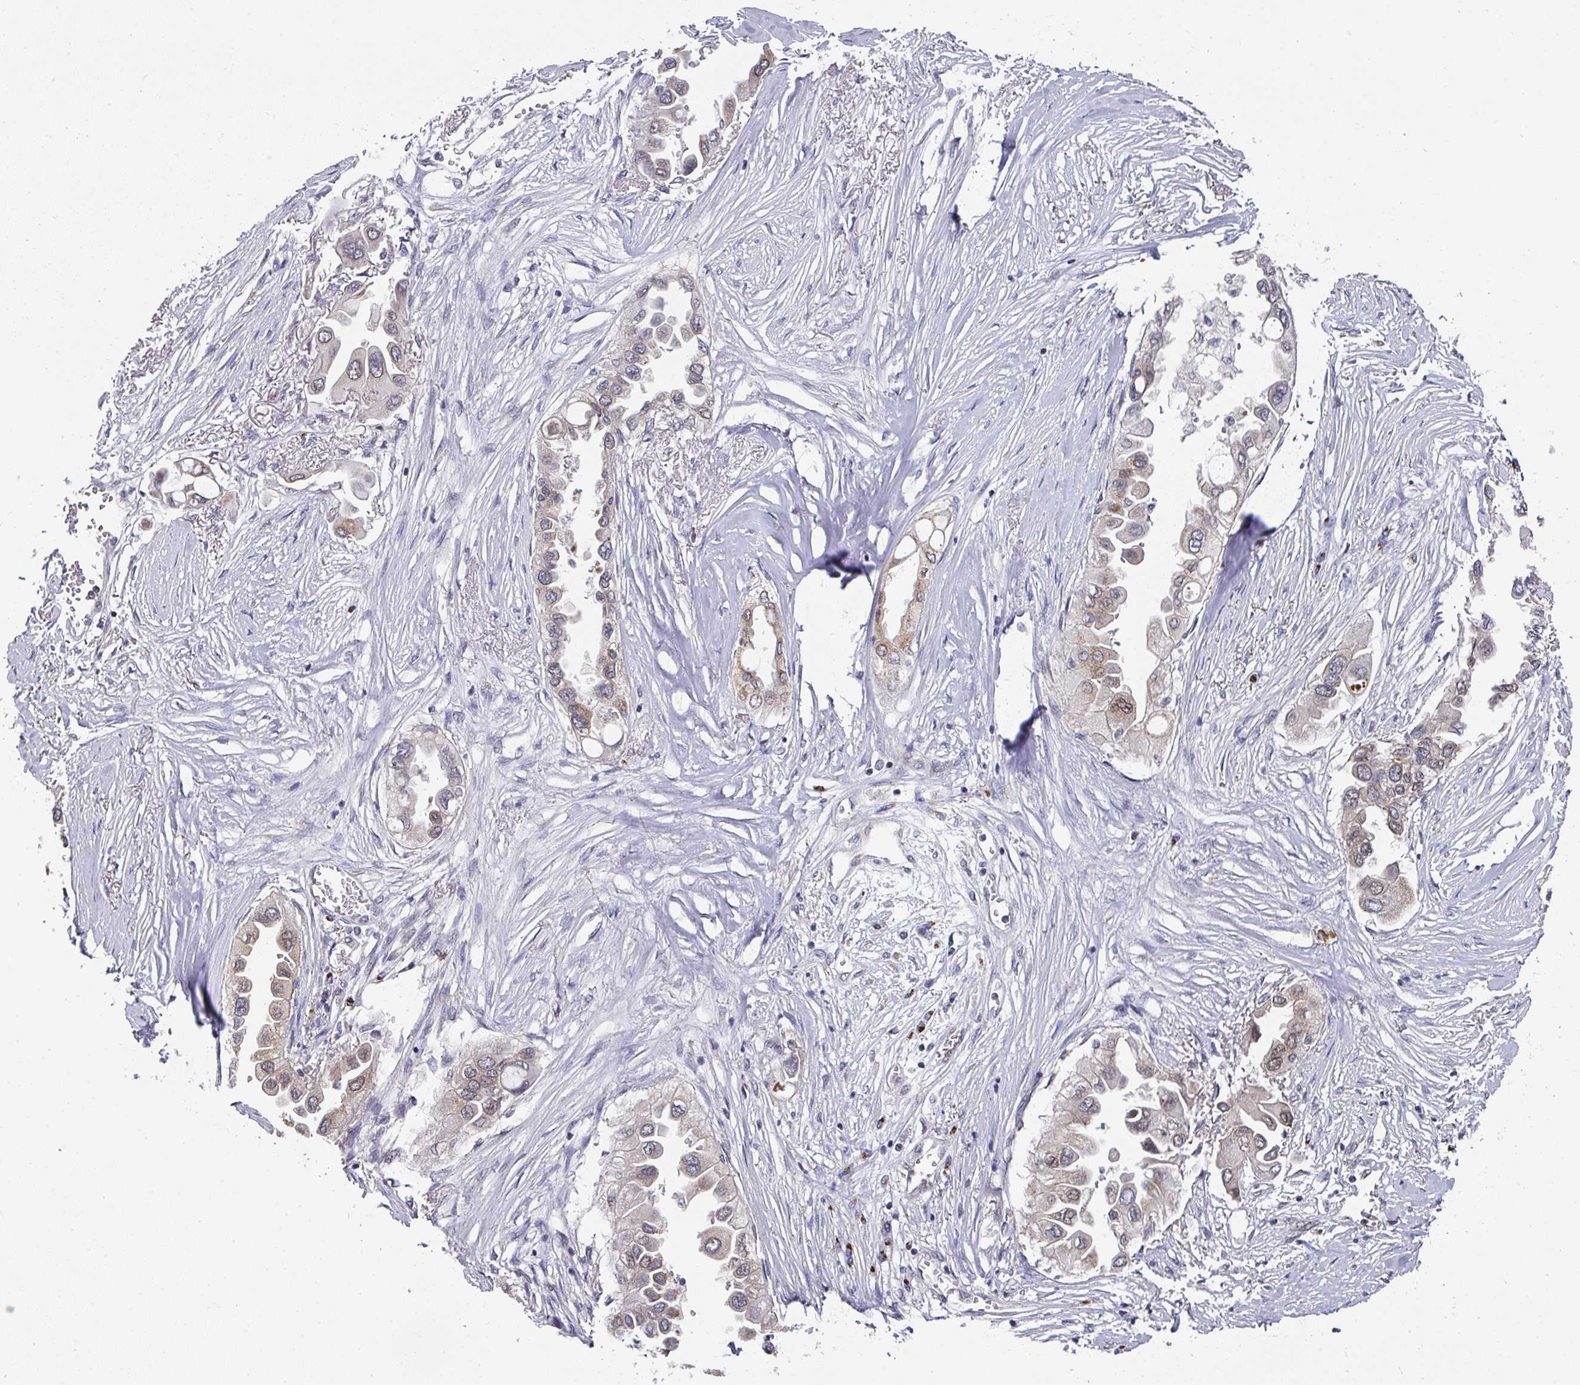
{"staining": {"intensity": "weak", "quantity": "<25%", "location": "cytoplasmic/membranous"}, "tissue": "lung cancer", "cell_type": "Tumor cells", "image_type": "cancer", "snomed": [{"axis": "morphology", "description": "Adenocarcinoma, NOS"}, {"axis": "topography", "description": "Lung"}], "caption": "There is no significant positivity in tumor cells of lung adenocarcinoma. (Immunohistochemistry (ihc), brightfield microscopy, high magnification).", "gene": "C18orf25", "patient": {"sex": "female", "age": 76}}